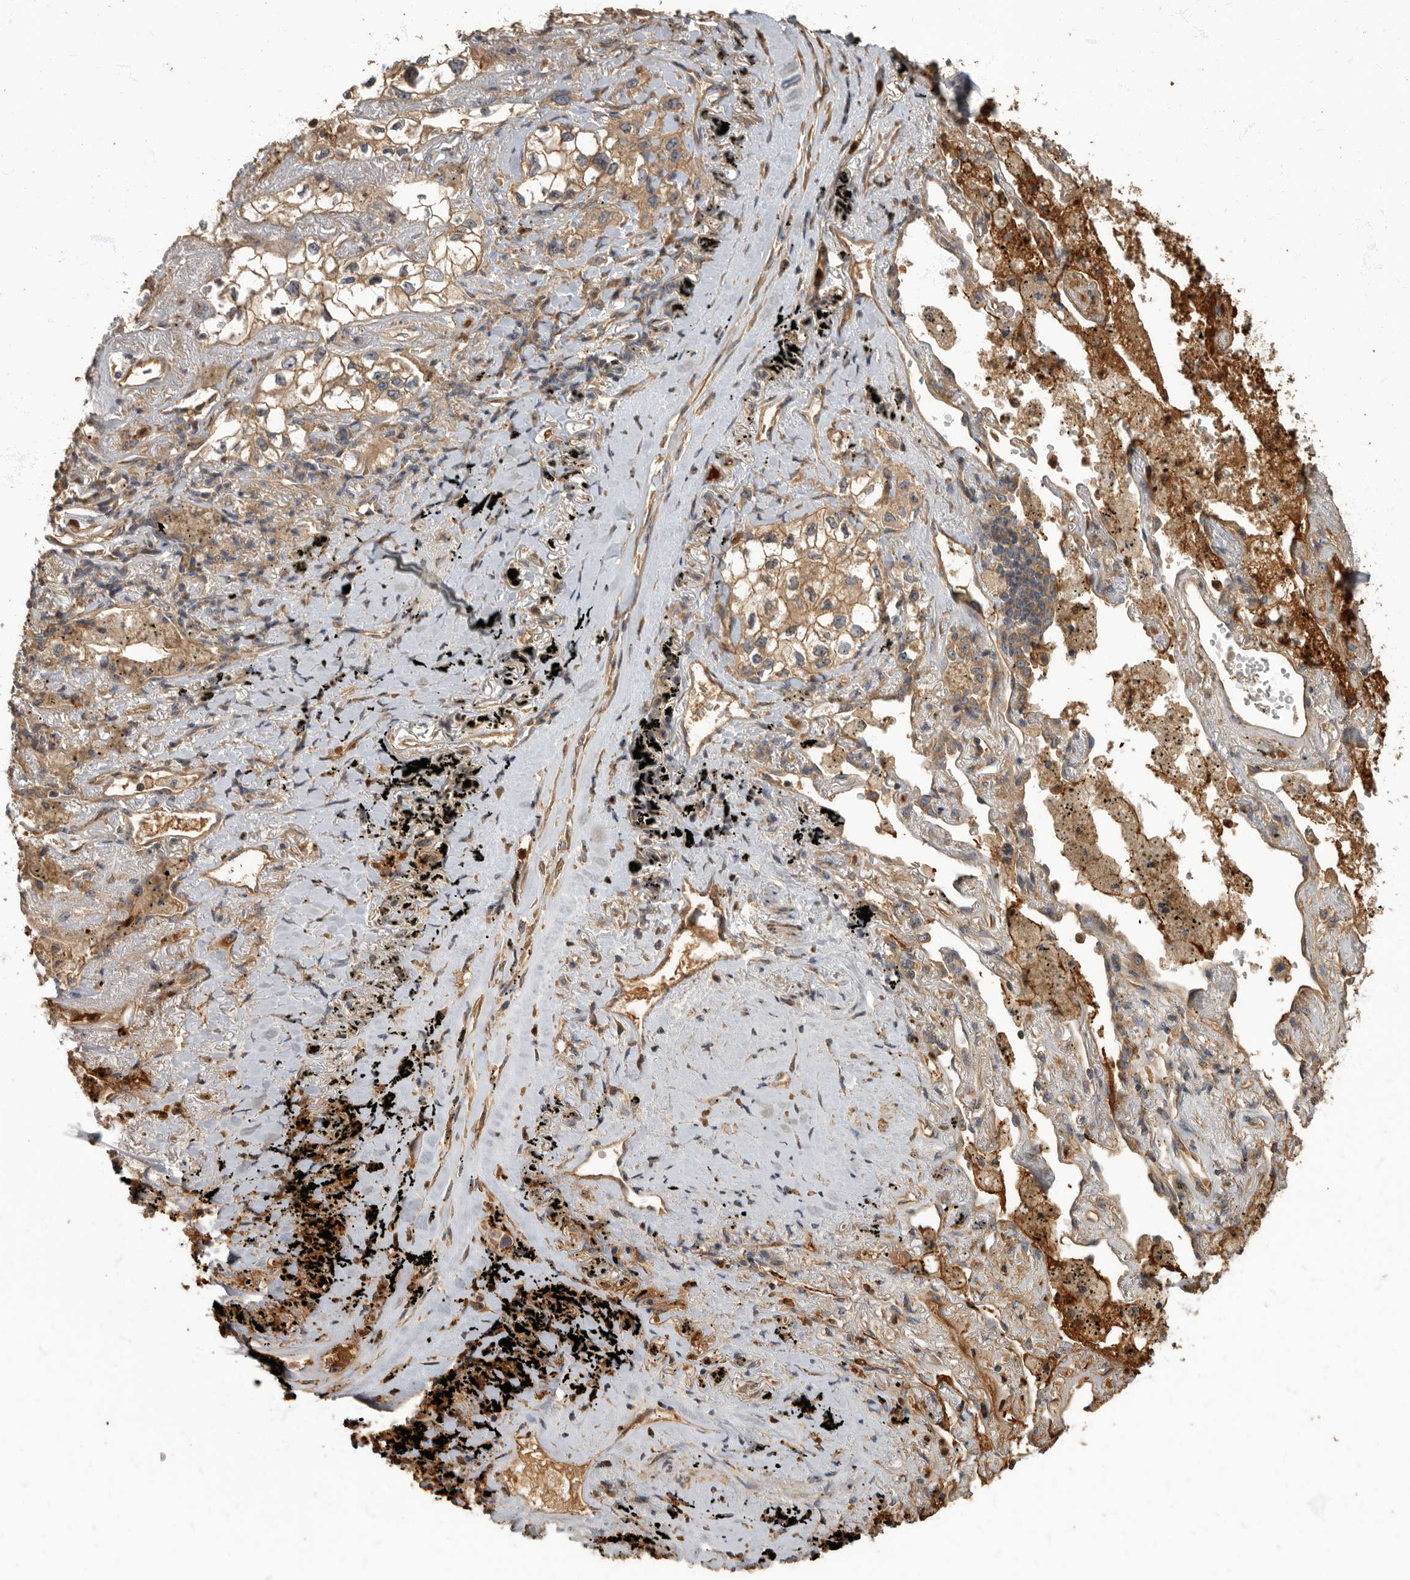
{"staining": {"intensity": "moderate", "quantity": ">75%", "location": "cytoplasmic/membranous"}, "tissue": "lung cancer", "cell_type": "Tumor cells", "image_type": "cancer", "snomed": [{"axis": "morphology", "description": "Adenocarcinoma, NOS"}, {"axis": "topography", "description": "Lung"}], "caption": "Adenocarcinoma (lung) stained with immunohistochemistry exhibits moderate cytoplasmic/membranous positivity in about >75% of tumor cells. The staining is performed using DAB brown chromogen to label protein expression. The nuclei are counter-stained blue using hematoxylin.", "gene": "DAAM1", "patient": {"sex": "male", "age": 63}}